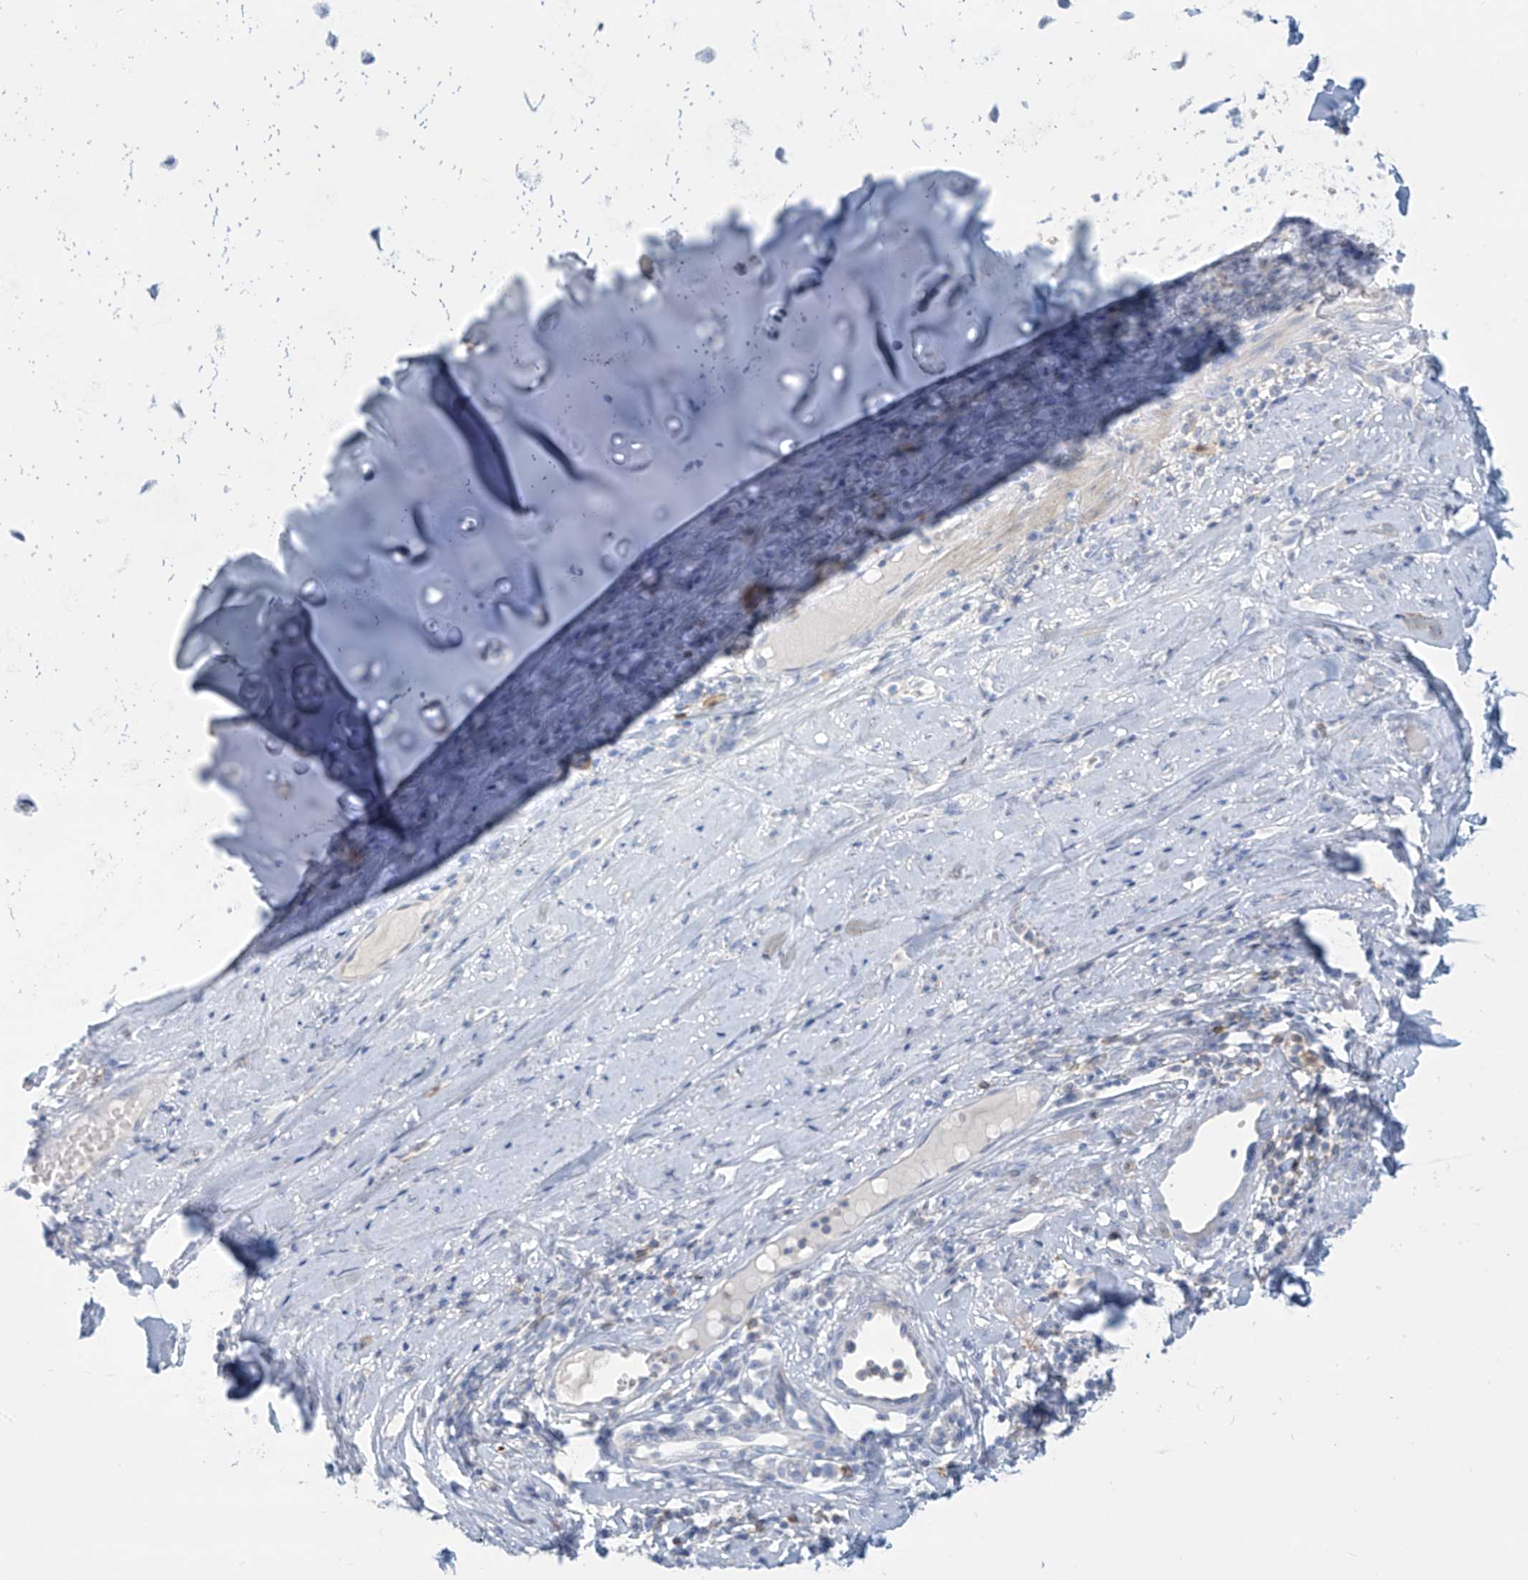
{"staining": {"intensity": "negative", "quantity": "none", "location": "none"}, "tissue": "adipose tissue", "cell_type": "Adipocytes", "image_type": "normal", "snomed": [{"axis": "morphology", "description": "Normal tissue, NOS"}, {"axis": "morphology", "description": "Basal cell carcinoma"}, {"axis": "topography", "description": "Cartilage tissue"}, {"axis": "topography", "description": "Nasopharynx"}, {"axis": "topography", "description": "Oral tissue"}], "caption": "There is no significant staining in adipocytes of adipose tissue. (Brightfield microscopy of DAB IHC at high magnification).", "gene": "TRMT2B", "patient": {"sex": "female", "age": 77}}